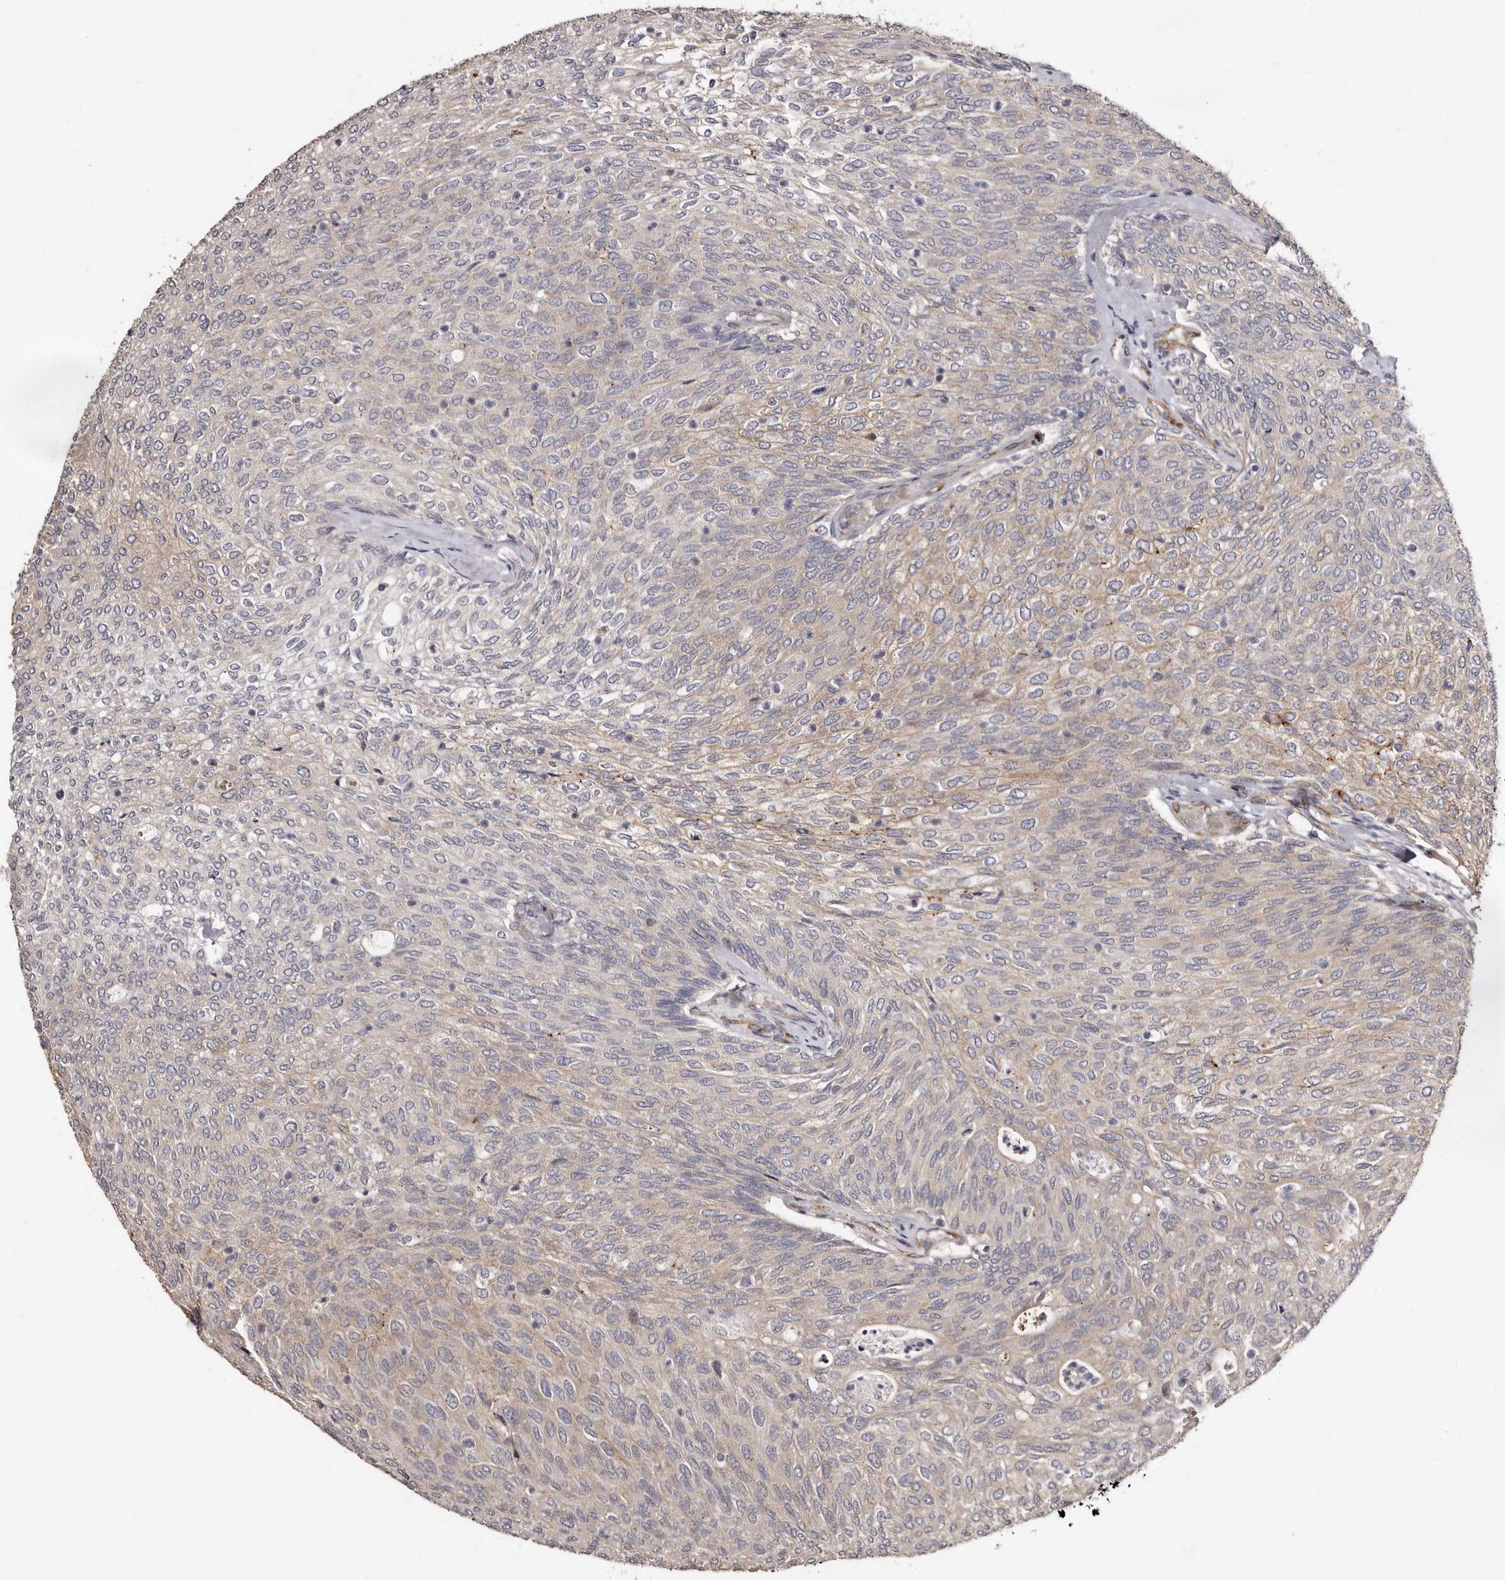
{"staining": {"intensity": "weak", "quantity": "25%-75%", "location": "cytoplasmic/membranous"}, "tissue": "urothelial cancer", "cell_type": "Tumor cells", "image_type": "cancer", "snomed": [{"axis": "morphology", "description": "Urothelial carcinoma, Low grade"}, {"axis": "topography", "description": "Urinary bladder"}], "caption": "Immunohistochemistry of urothelial carcinoma (low-grade) reveals low levels of weak cytoplasmic/membranous staining in approximately 25%-75% of tumor cells.", "gene": "TBC1D22B", "patient": {"sex": "female", "age": 79}}